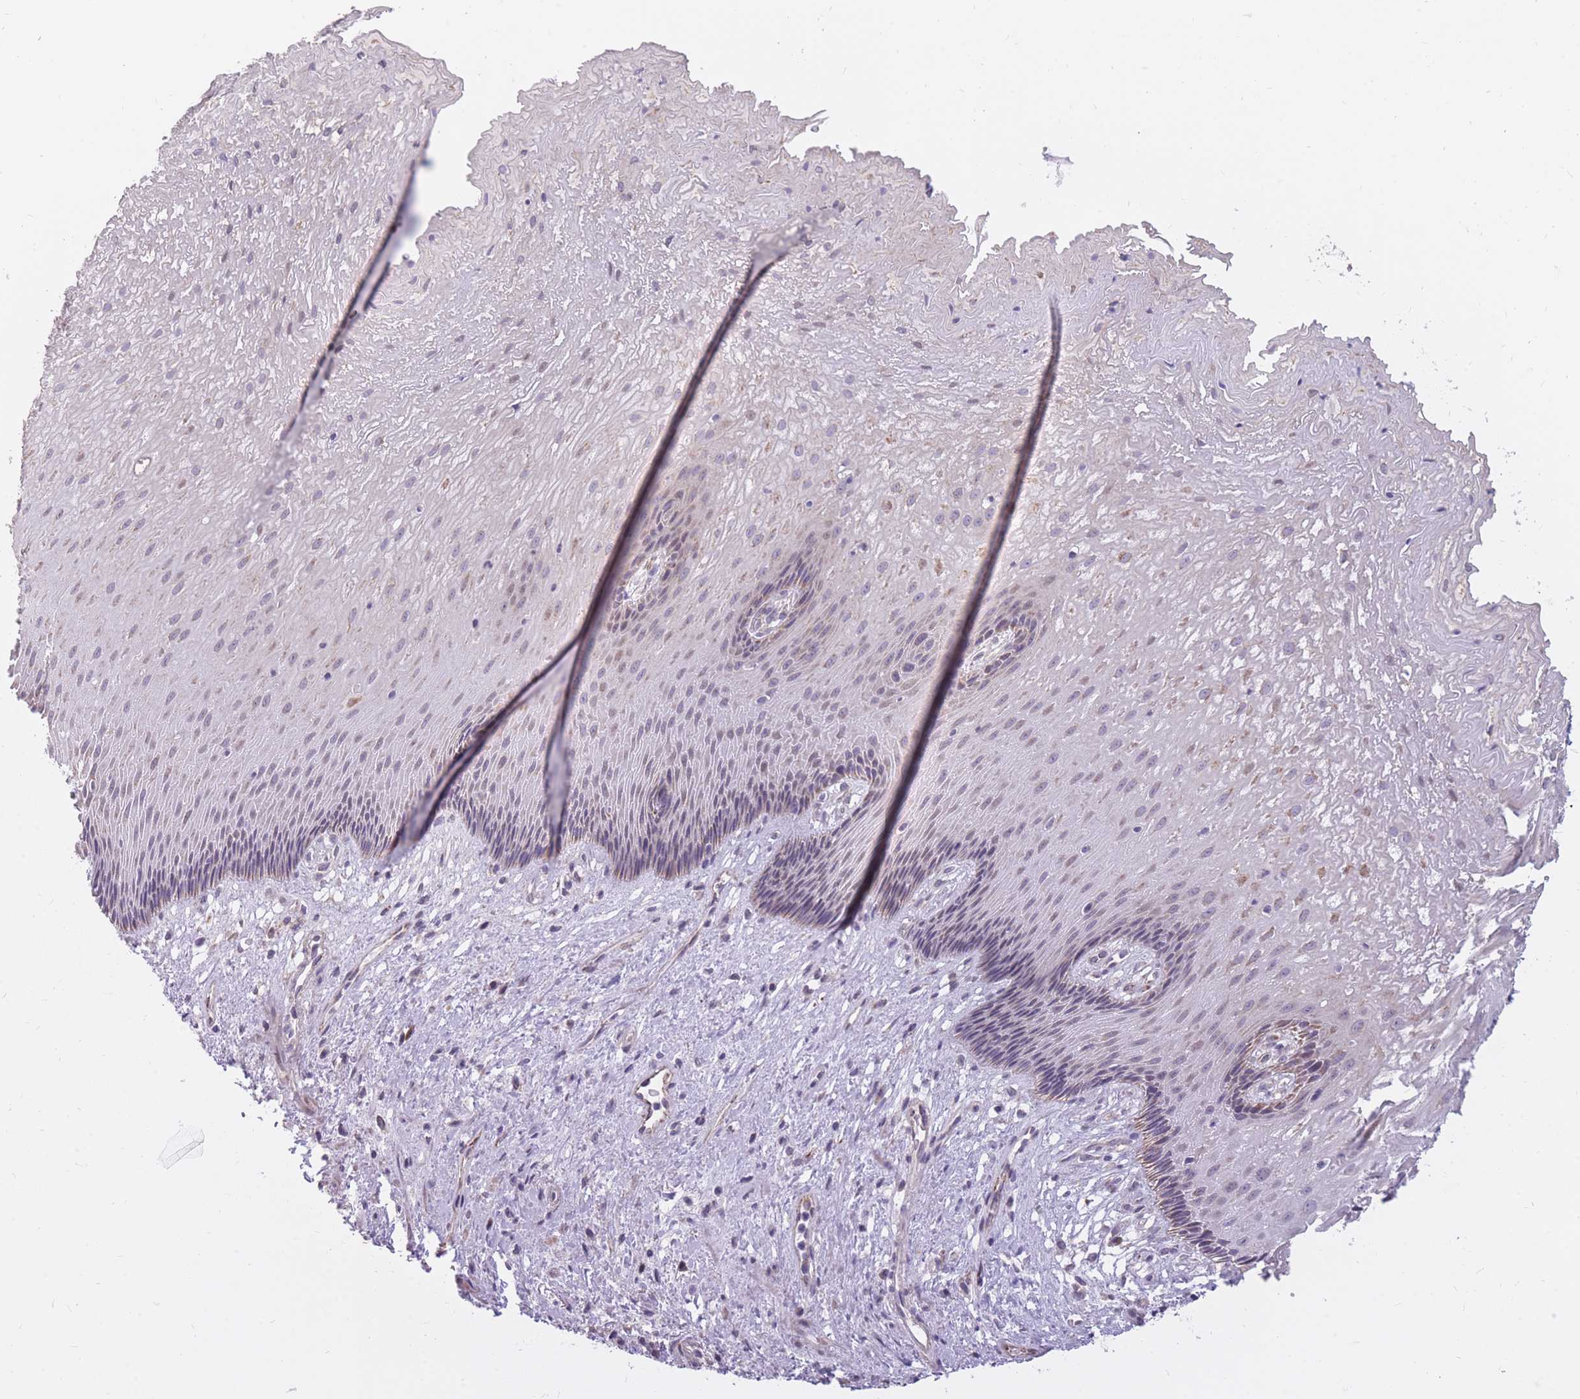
{"staining": {"intensity": "moderate", "quantity": "<25%", "location": "cytoplasmic/membranous"}, "tissue": "esophagus", "cell_type": "Squamous epithelial cells", "image_type": "normal", "snomed": [{"axis": "morphology", "description": "Normal tissue, NOS"}, {"axis": "topography", "description": "Esophagus"}], "caption": "IHC of normal esophagus displays low levels of moderate cytoplasmic/membranous expression in approximately <25% of squamous epithelial cells.", "gene": "RNF170", "patient": {"sex": "male", "age": 60}}